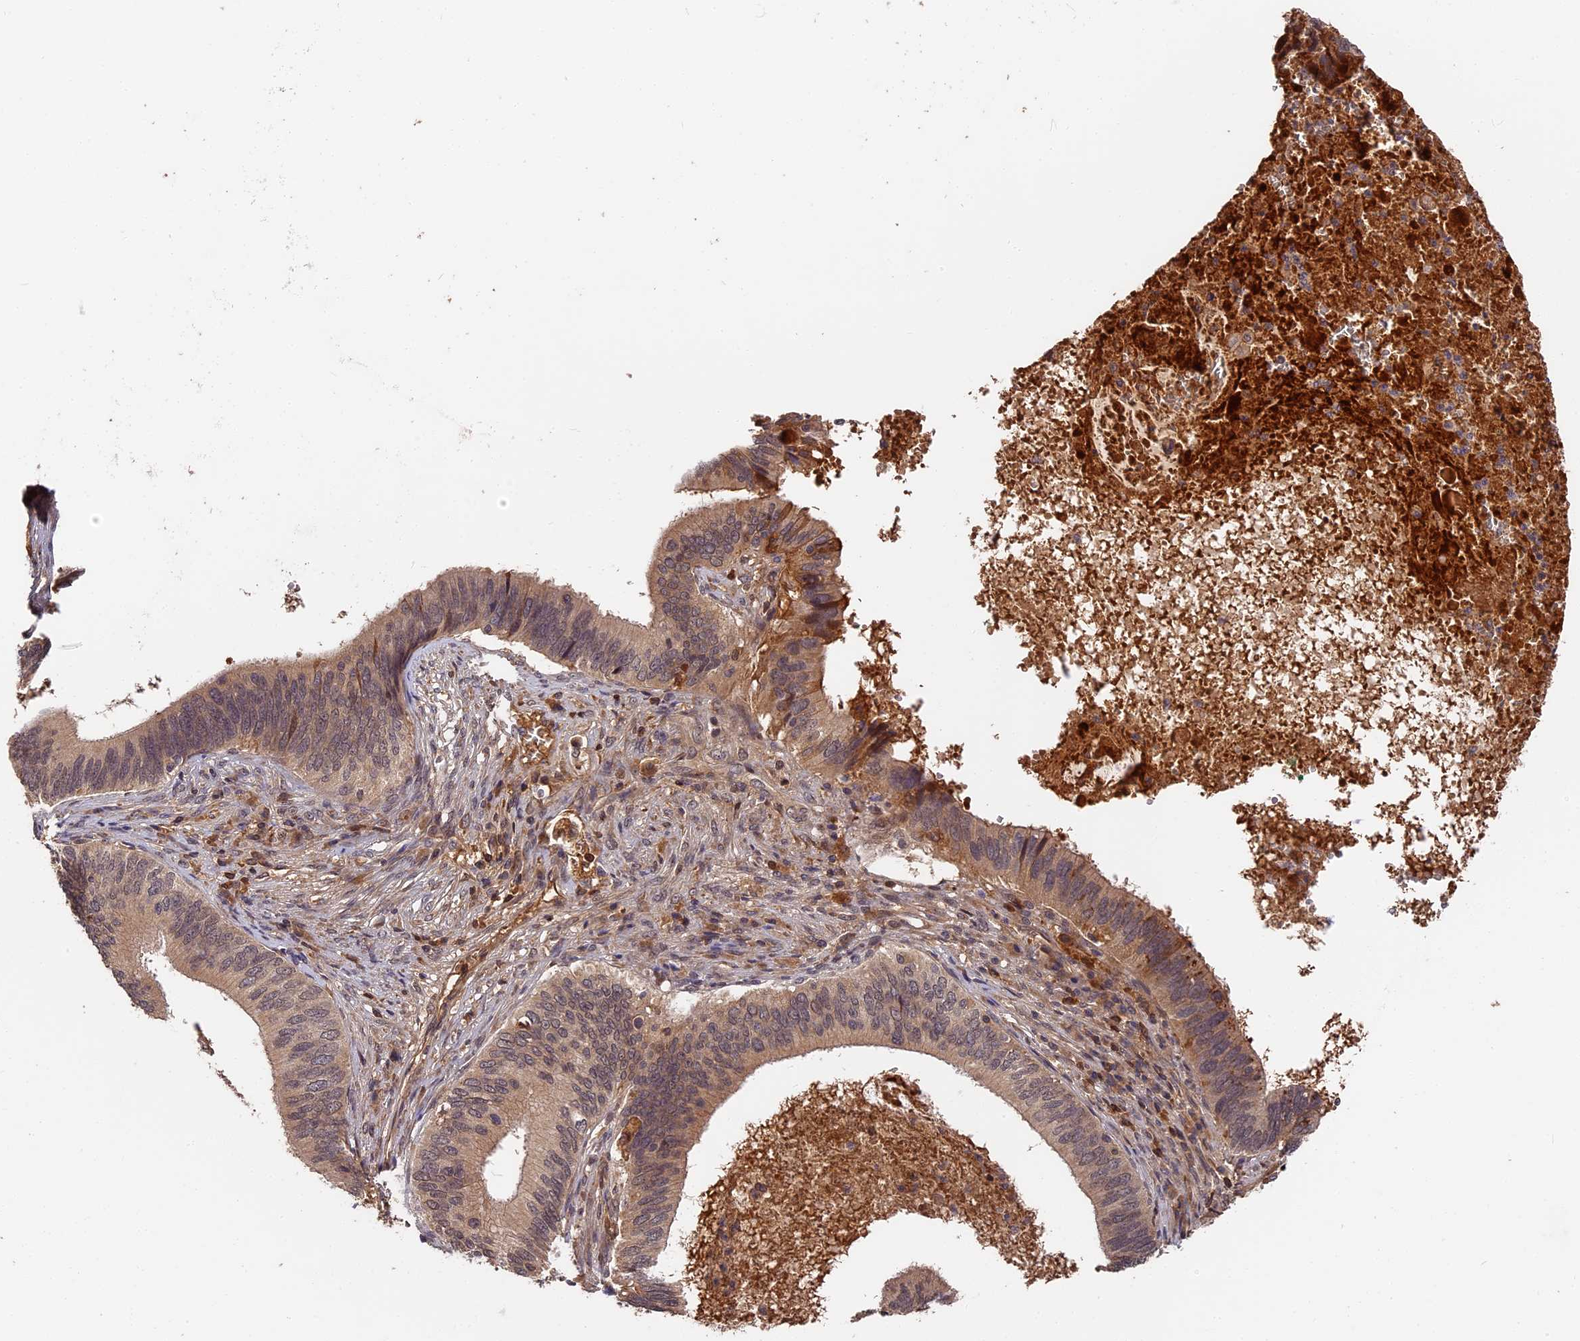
{"staining": {"intensity": "weak", "quantity": "25%-75%", "location": "cytoplasmic/membranous"}, "tissue": "cervical cancer", "cell_type": "Tumor cells", "image_type": "cancer", "snomed": [{"axis": "morphology", "description": "Adenocarcinoma, NOS"}, {"axis": "topography", "description": "Cervix"}], "caption": "The histopathology image exhibits staining of cervical cancer (adenocarcinoma), revealing weak cytoplasmic/membranous protein expression (brown color) within tumor cells. The protein is stained brown, and the nuclei are stained in blue (DAB (3,3'-diaminobenzidine) IHC with brightfield microscopy, high magnification).", "gene": "ITIH1", "patient": {"sex": "female", "age": 42}}